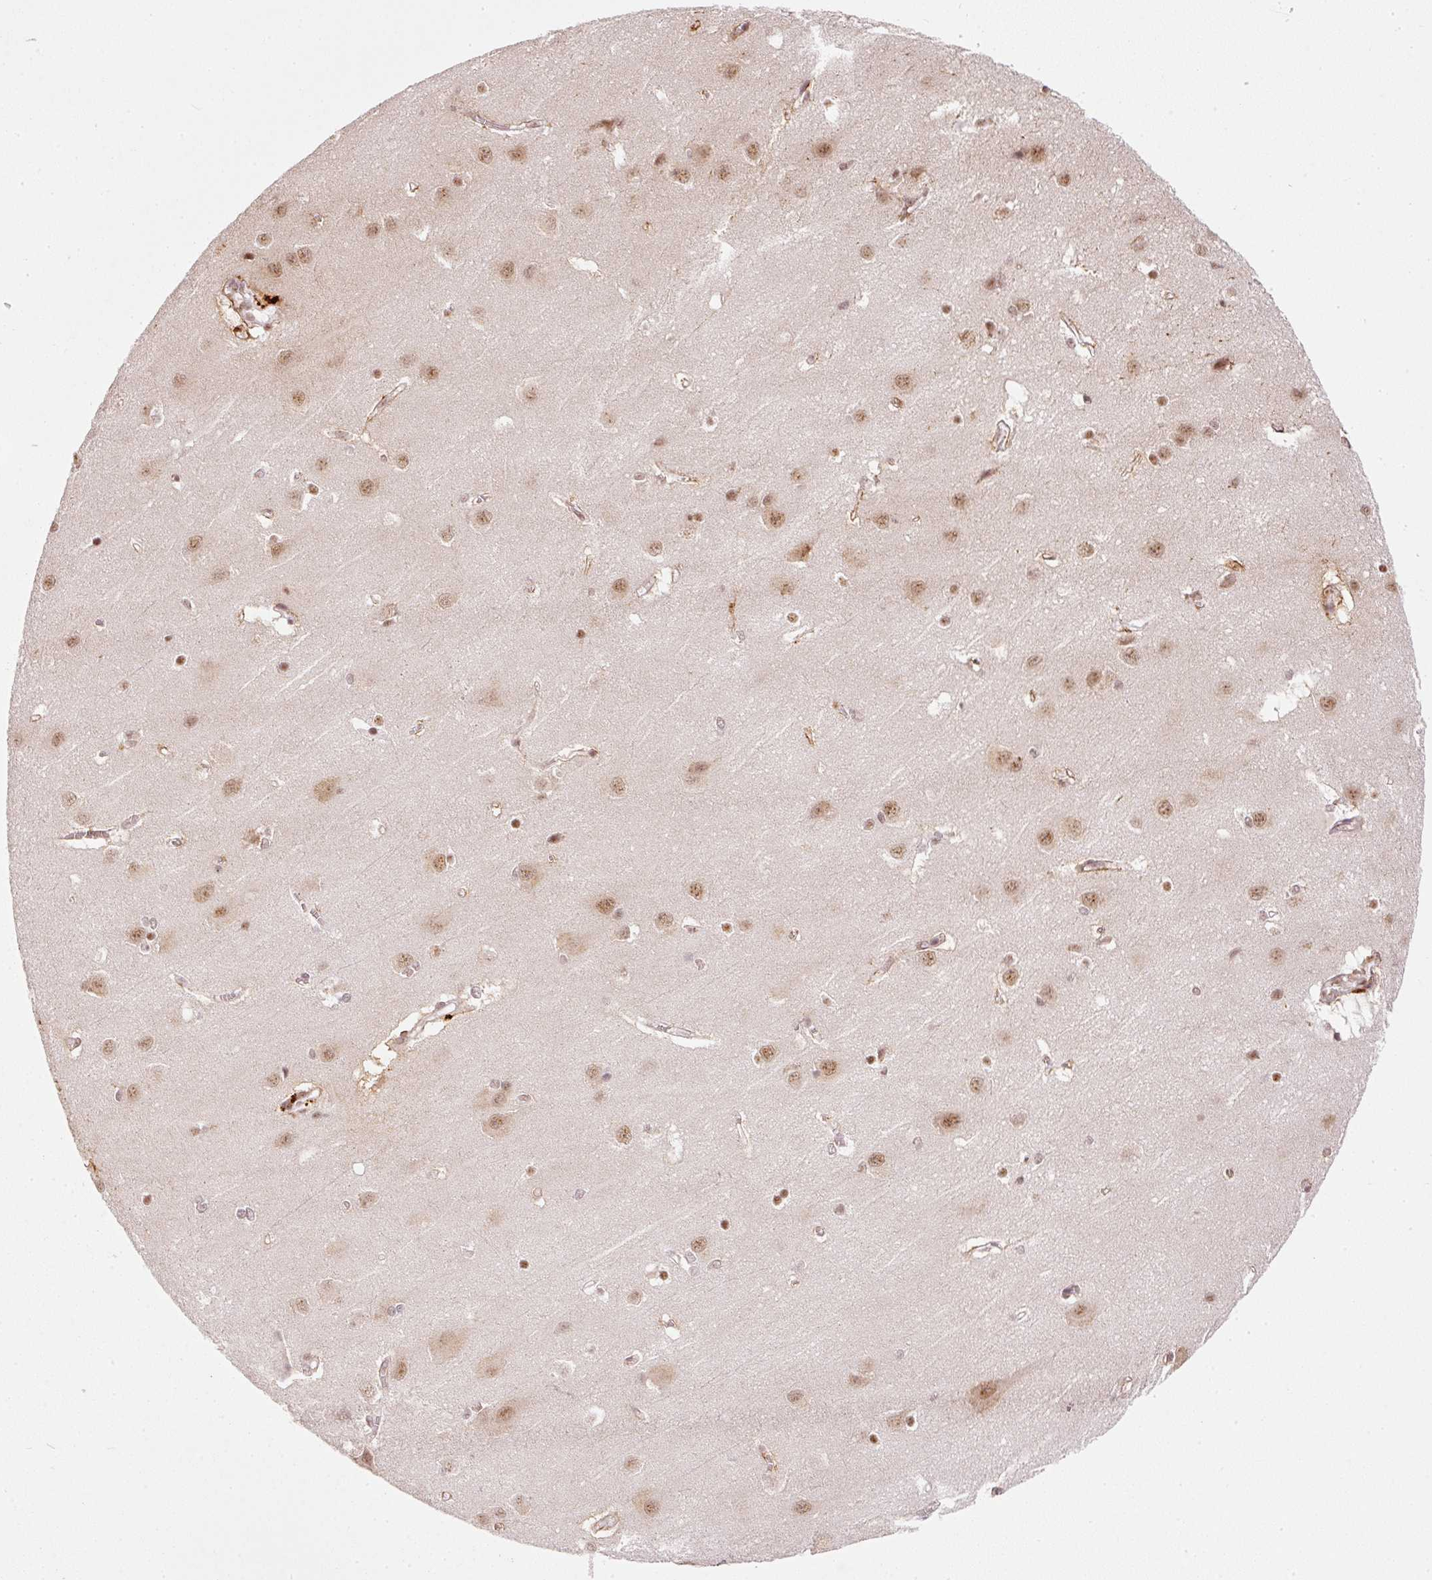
{"staining": {"intensity": "moderate", "quantity": "25%-75%", "location": "cytoplasmic/membranous"}, "tissue": "cerebral cortex", "cell_type": "Endothelial cells", "image_type": "normal", "snomed": [{"axis": "morphology", "description": "Normal tissue, NOS"}, {"axis": "topography", "description": "Cerebral cortex"}], "caption": "Benign cerebral cortex shows moderate cytoplasmic/membranous expression in approximately 25%-75% of endothelial cells (IHC, brightfield microscopy, high magnification)..", "gene": "THOC6", "patient": {"sex": "male", "age": 37}}